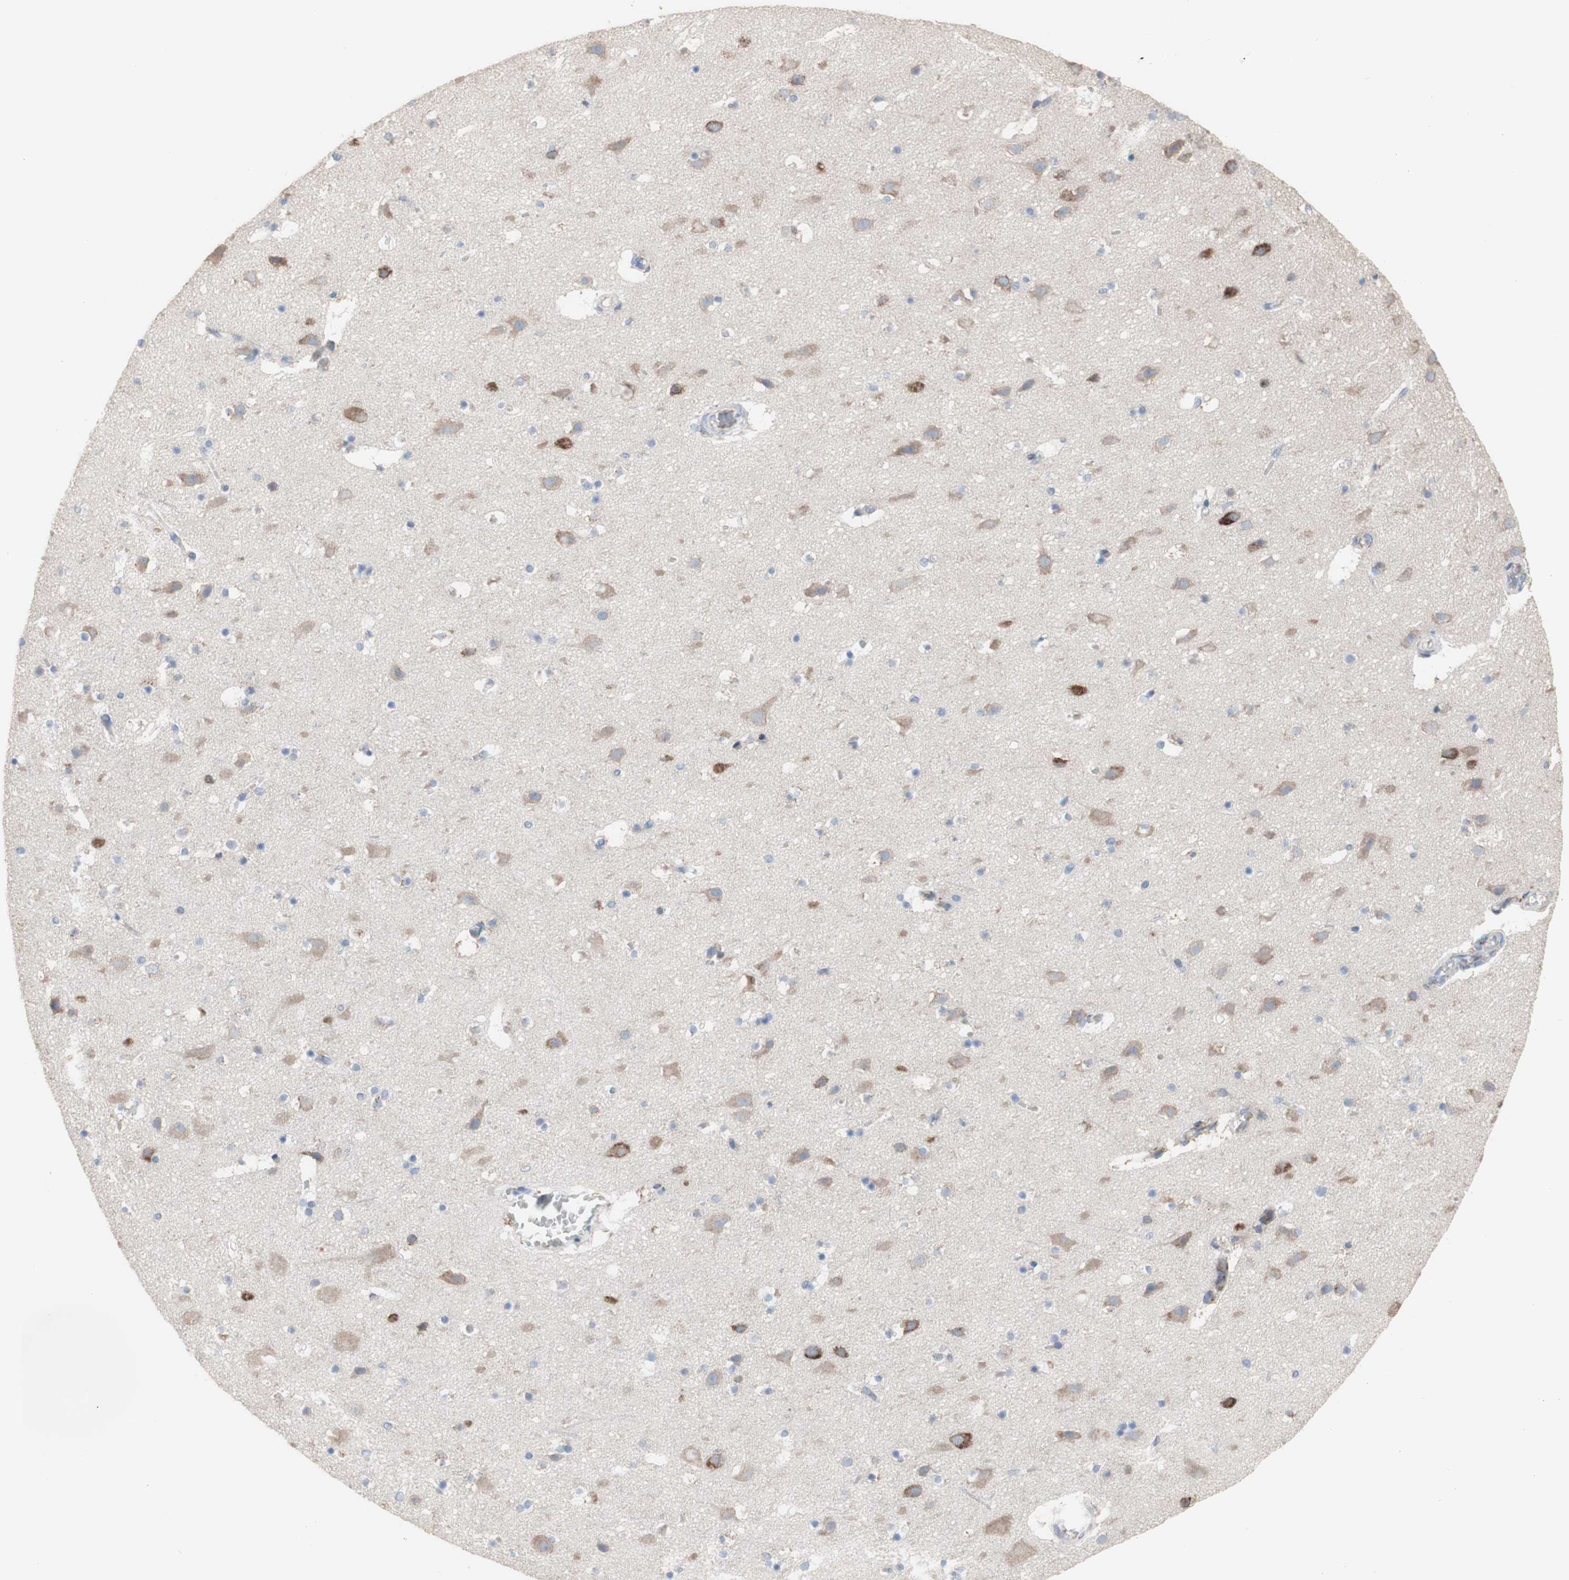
{"staining": {"intensity": "negative", "quantity": "none", "location": "none"}, "tissue": "cerebral cortex", "cell_type": "Endothelial cells", "image_type": "normal", "snomed": [{"axis": "morphology", "description": "Normal tissue, NOS"}, {"axis": "topography", "description": "Cerebral cortex"}], "caption": "IHC photomicrograph of benign cerebral cortex: cerebral cortex stained with DAB (3,3'-diaminobenzidine) reveals no significant protein expression in endothelial cells.", "gene": "AGPAT5", "patient": {"sex": "male", "age": 45}}